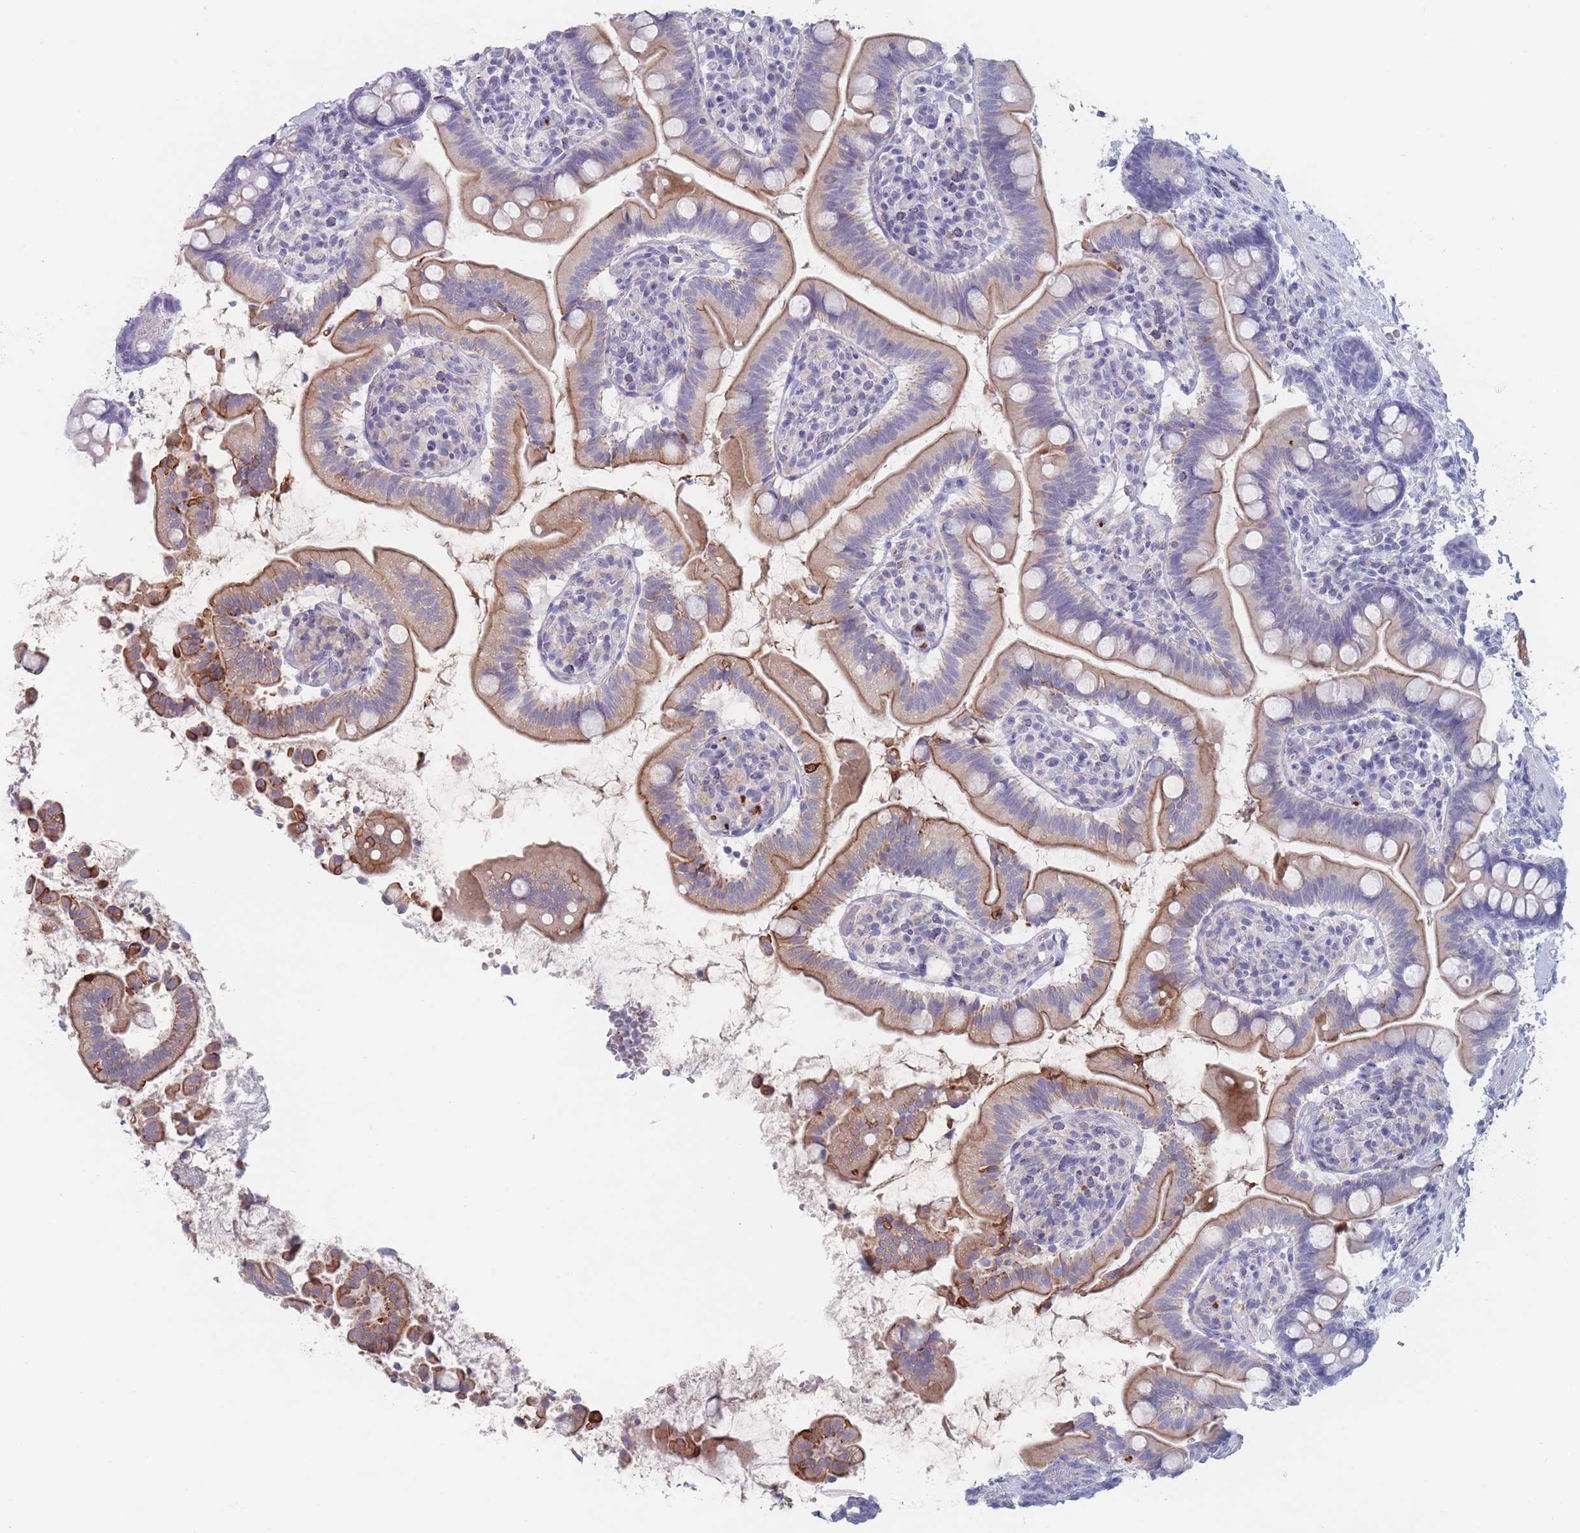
{"staining": {"intensity": "moderate", "quantity": "<25%", "location": "cytoplasmic/membranous"}, "tissue": "small intestine", "cell_type": "Glandular cells", "image_type": "normal", "snomed": [{"axis": "morphology", "description": "Normal tissue, NOS"}, {"axis": "topography", "description": "Small intestine"}], "caption": "Immunohistochemical staining of normal human small intestine demonstrates moderate cytoplasmic/membranous protein positivity in about <25% of glandular cells.", "gene": "ATP1A3", "patient": {"sex": "female", "age": 64}}